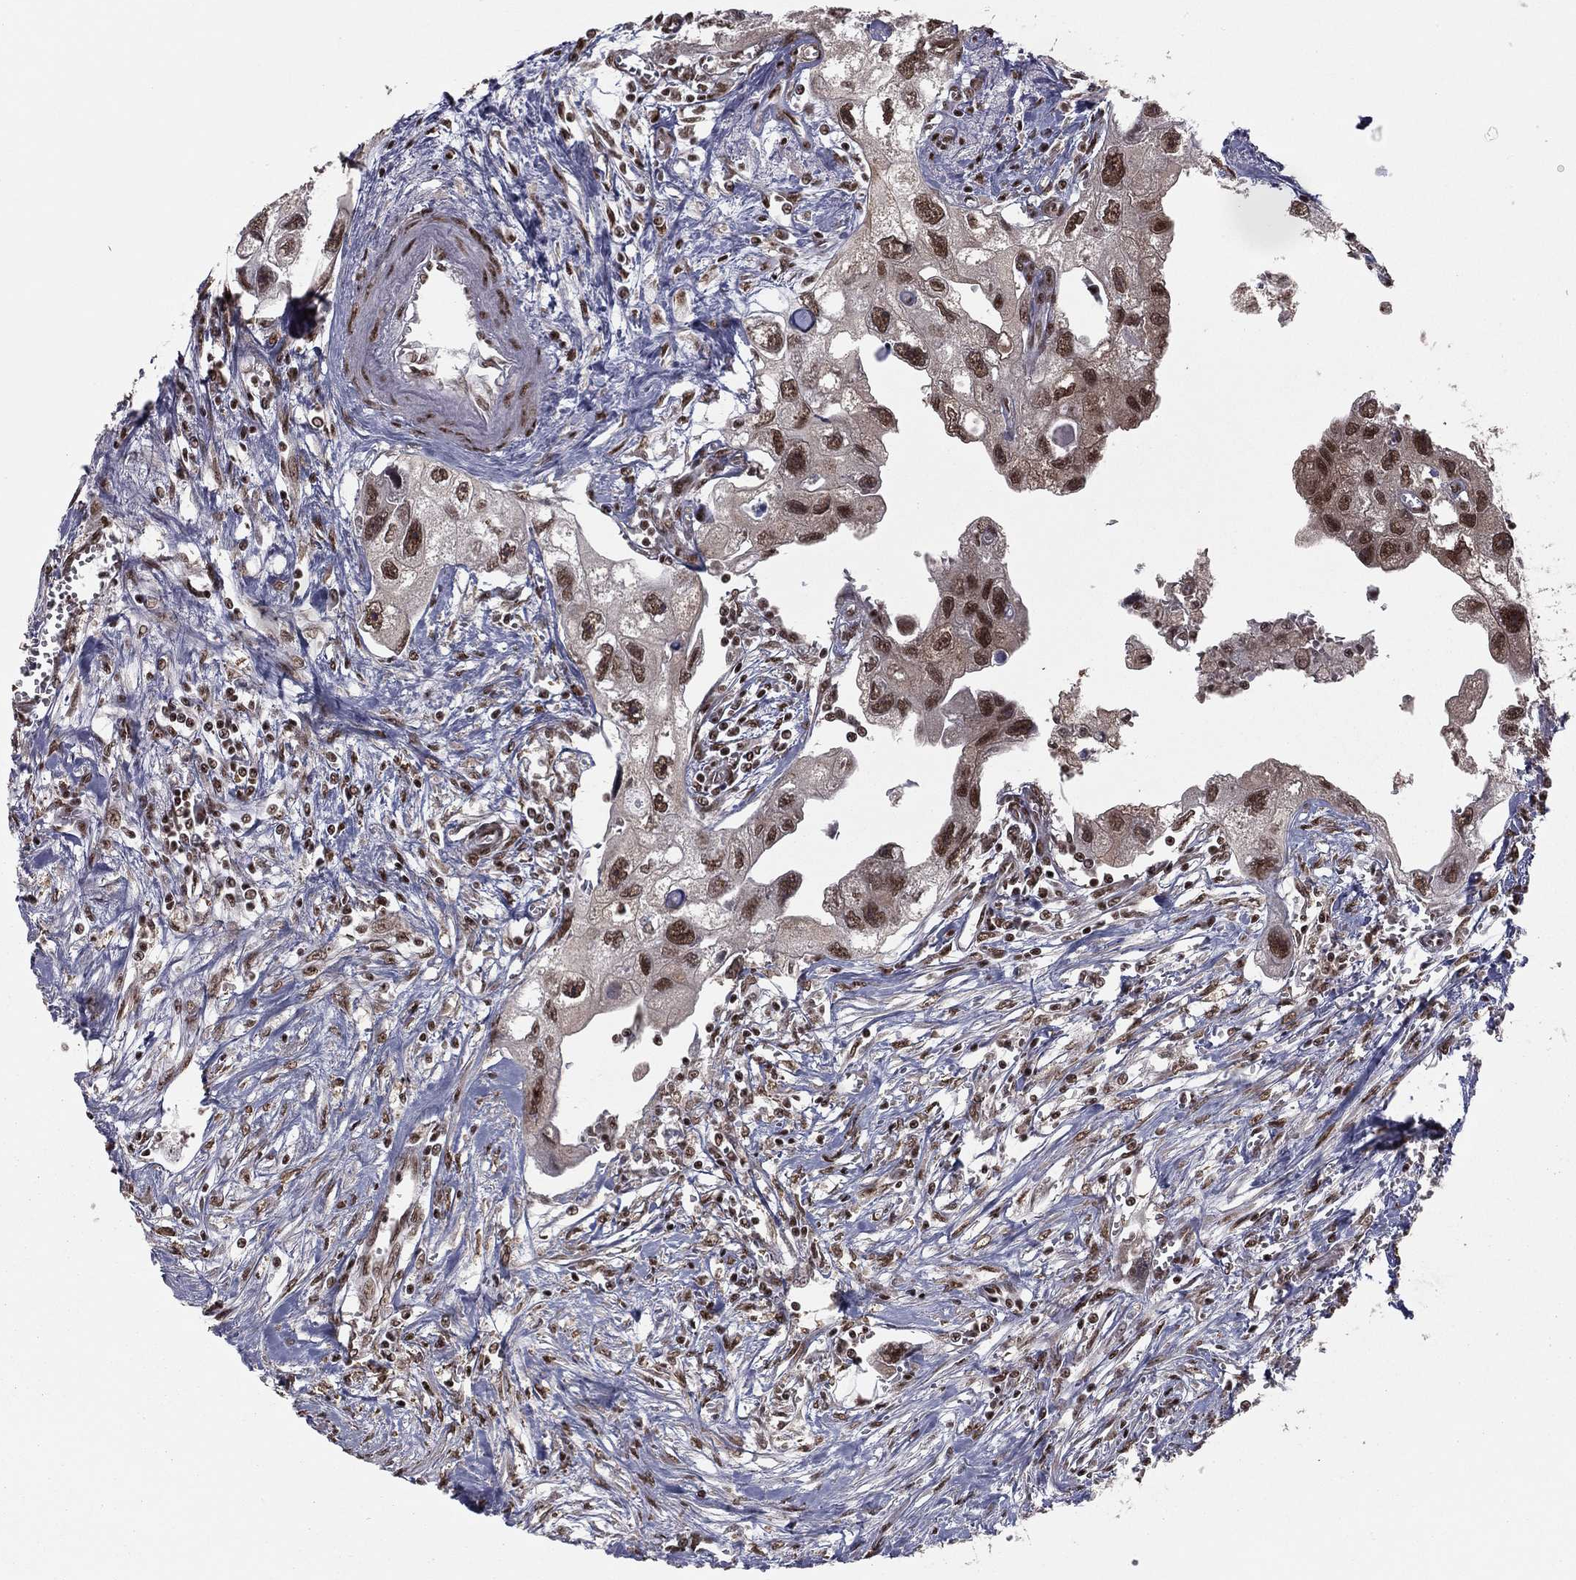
{"staining": {"intensity": "strong", "quantity": "<25%", "location": "nuclear"}, "tissue": "urothelial cancer", "cell_type": "Tumor cells", "image_type": "cancer", "snomed": [{"axis": "morphology", "description": "Urothelial carcinoma, High grade"}, {"axis": "topography", "description": "Urinary bladder"}], "caption": "A brown stain labels strong nuclear staining of a protein in urothelial cancer tumor cells.", "gene": "NFYB", "patient": {"sex": "male", "age": 59}}